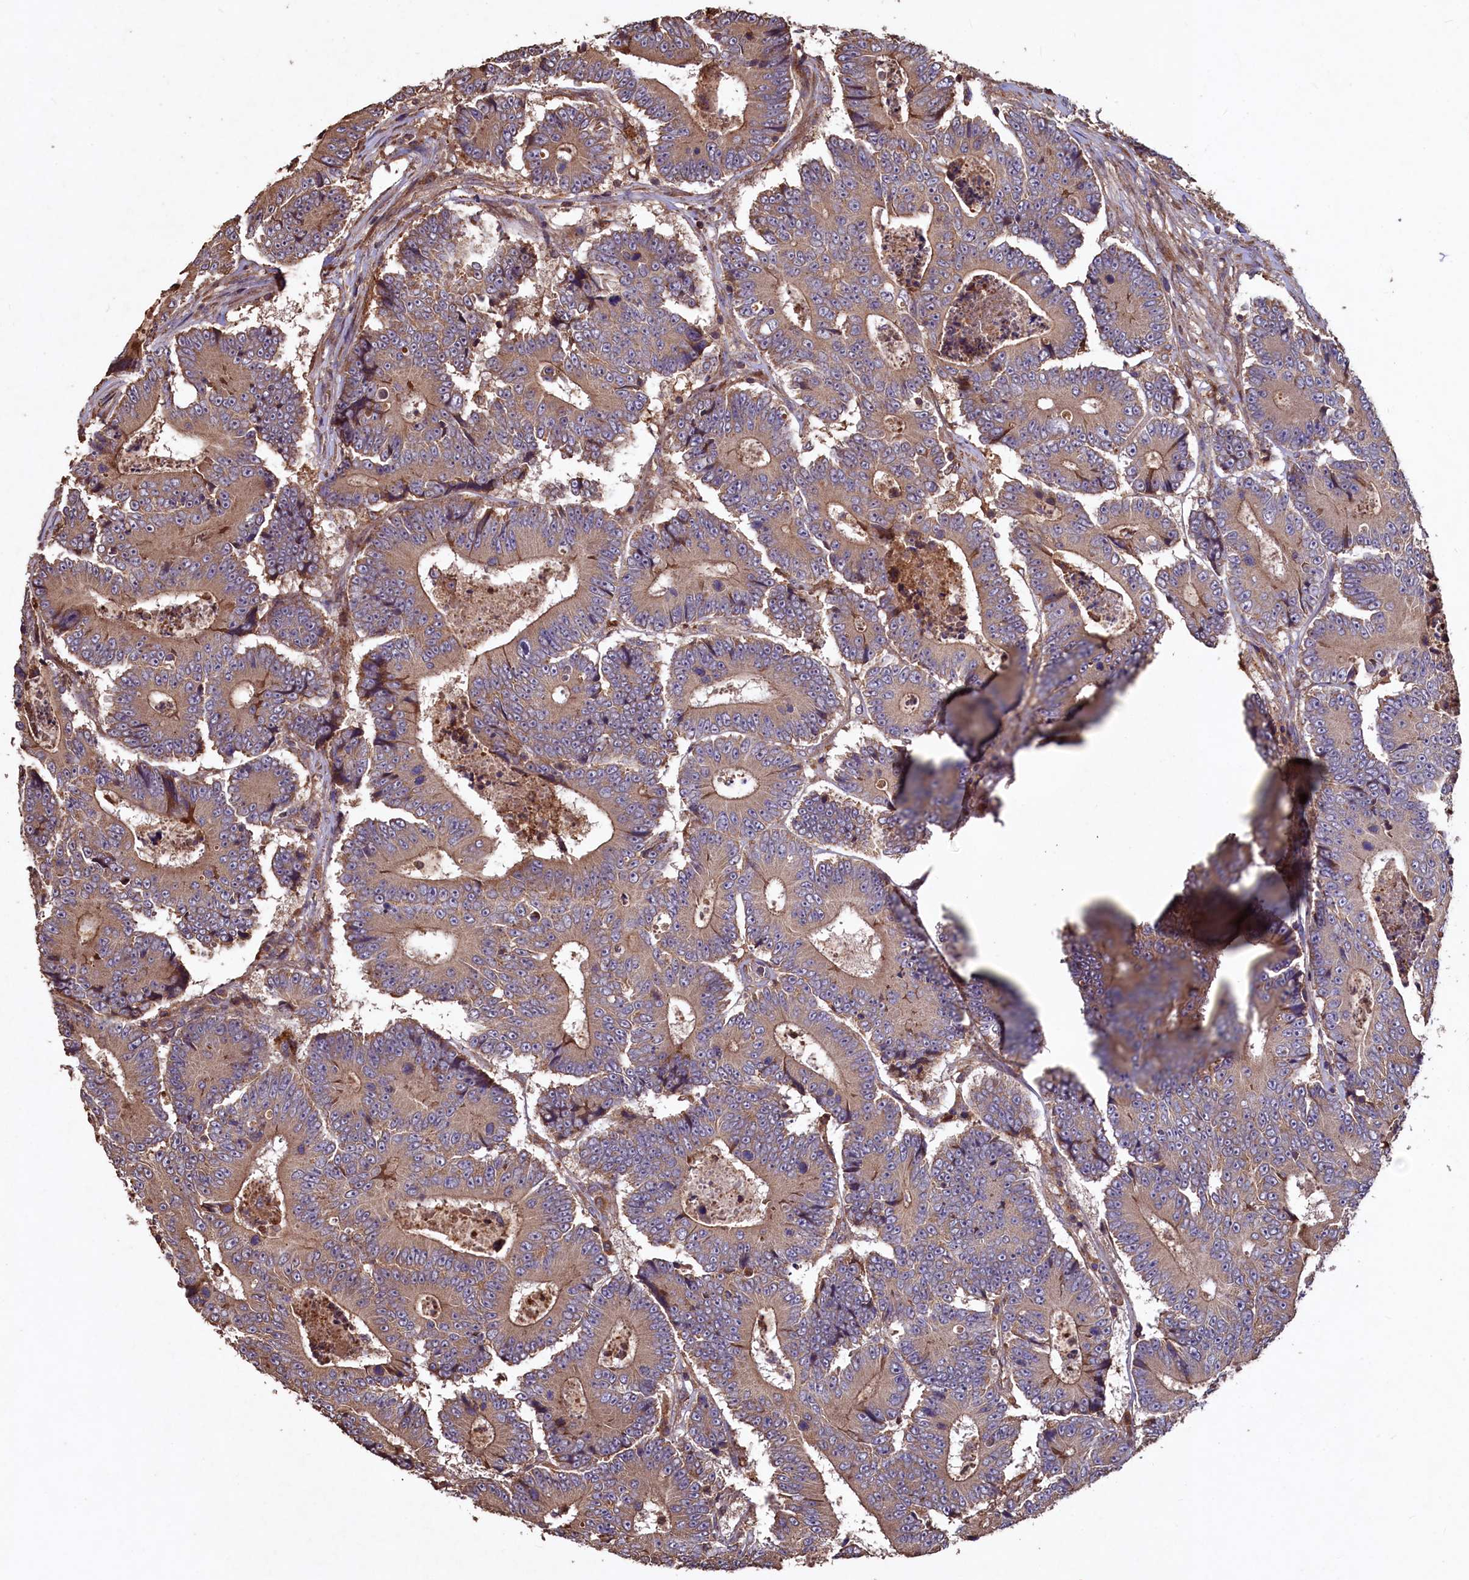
{"staining": {"intensity": "moderate", "quantity": ">75%", "location": "cytoplasmic/membranous"}, "tissue": "colorectal cancer", "cell_type": "Tumor cells", "image_type": "cancer", "snomed": [{"axis": "morphology", "description": "Adenocarcinoma, NOS"}, {"axis": "topography", "description": "Colon"}], "caption": "Colorectal cancer (adenocarcinoma) stained with immunohistochemistry (IHC) shows moderate cytoplasmic/membranous expression in approximately >75% of tumor cells. Nuclei are stained in blue.", "gene": "TMEM98", "patient": {"sex": "male", "age": 83}}